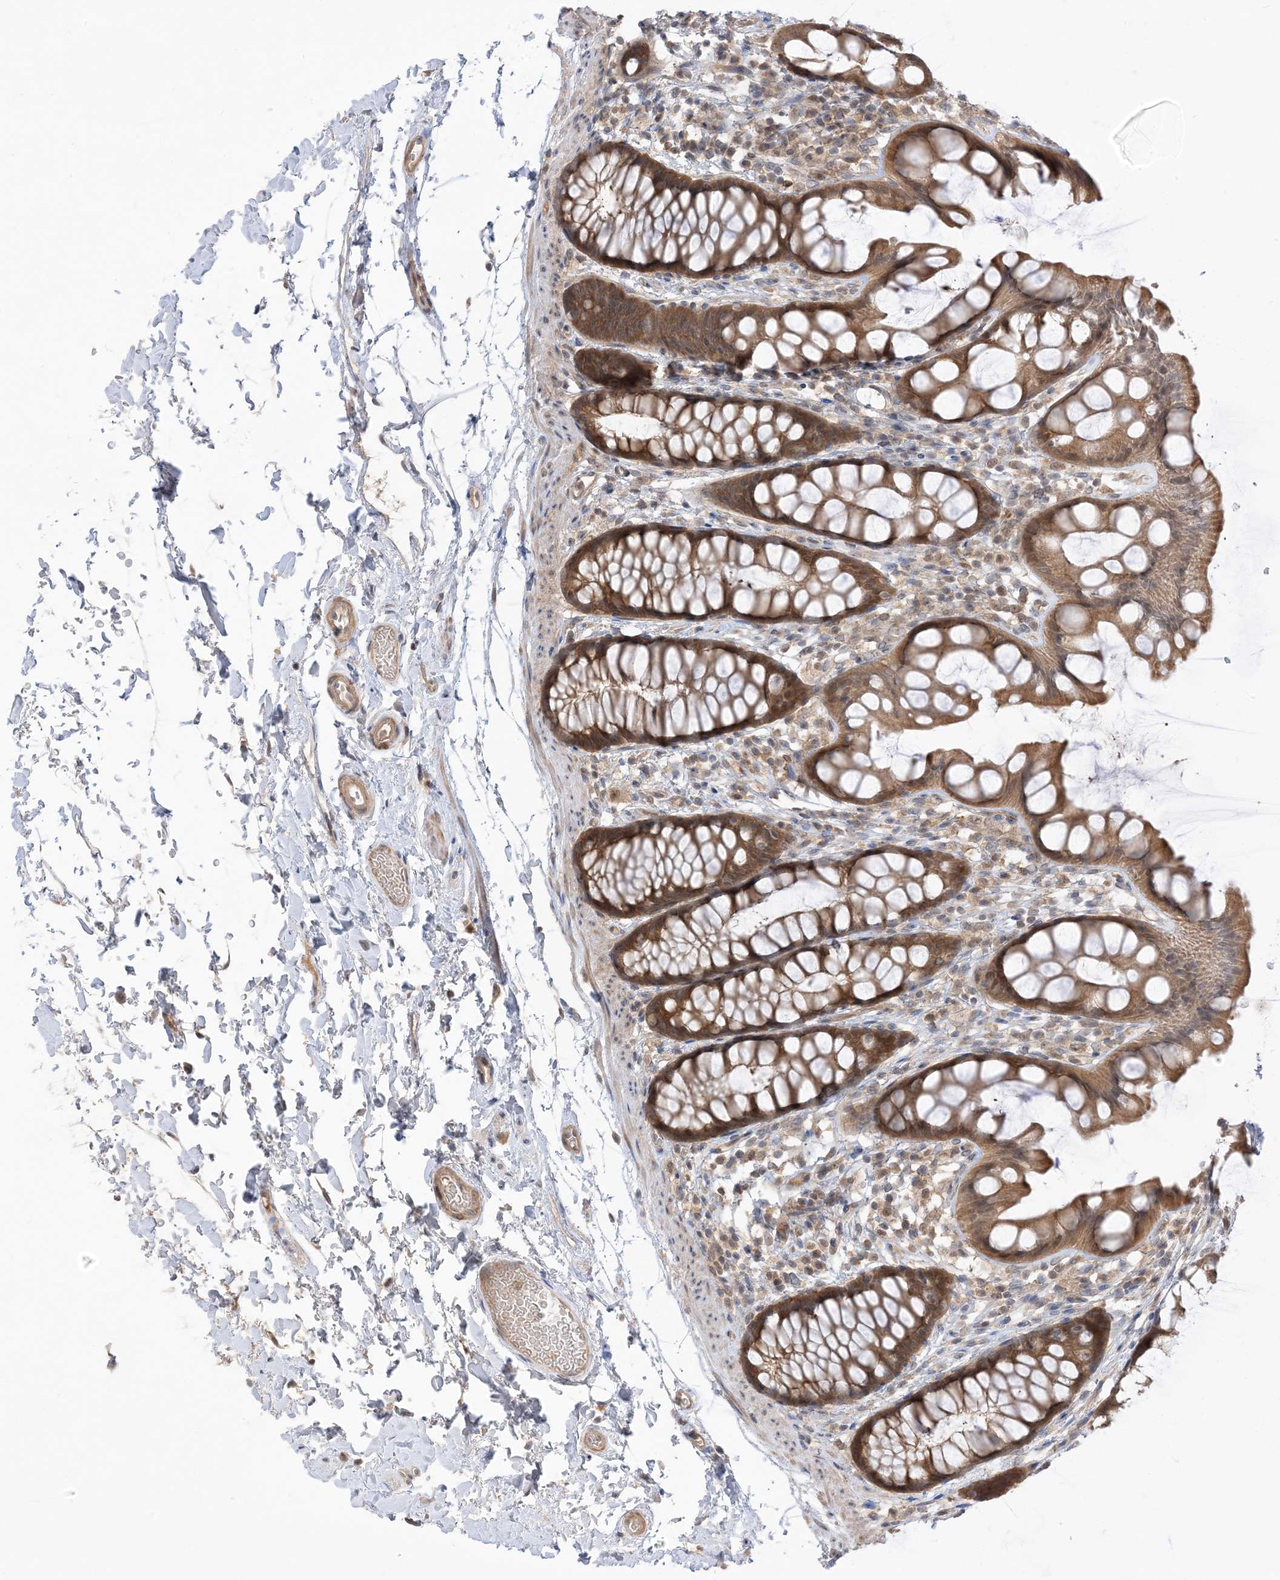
{"staining": {"intensity": "moderate", "quantity": ">75%", "location": "cytoplasmic/membranous"}, "tissue": "rectum", "cell_type": "Glandular cells", "image_type": "normal", "snomed": [{"axis": "morphology", "description": "Normal tissue, NOS"}, {"axis": "topography", "description": "Rectum"}], "caption": "Moderate cytoplasmic/membranous staining is seen in about >75% of glandular cells in normal rectum. (DAB (3,3'-diaminobenzidine) = brown stain, brightfield microscopy at high magnification).", "gene": "WDR26", "patient": {"sex": "female", "age": 65}}